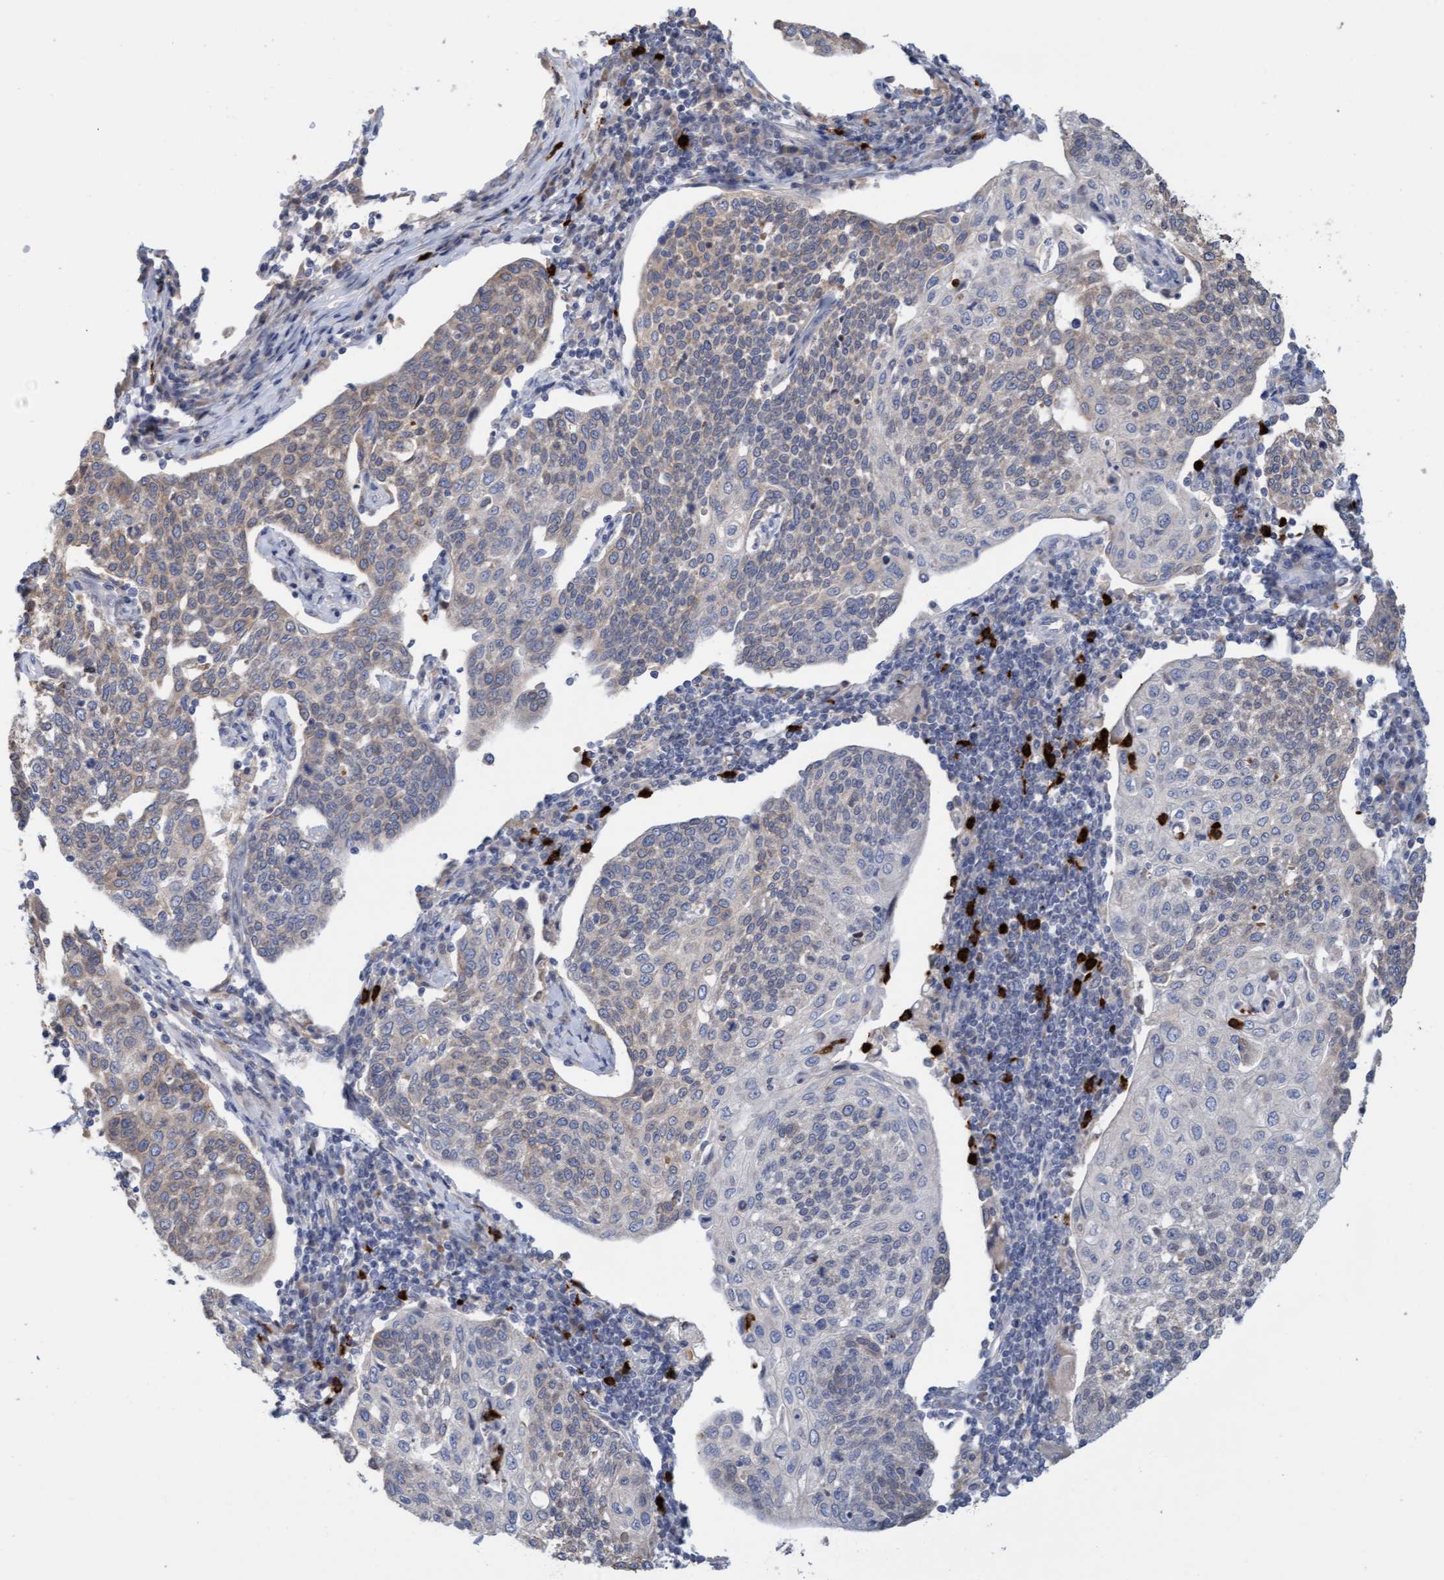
{"staining": {"intensity": "weak", "quantity": "<25%", "location": "cytoplasmic/membranous"}, "tissue": "cervical cancer", "cell_type": "Tumor cells", "image_type": "cancer", "snomed": [{"axis": "morphology", "description": "Squamous cell carcinoma, NOS"}, {"axis": "topography", "description": "Cervix"}], "caption": "IHC histopathology image of neoplastic tissue: human cervical cancer stained with DAB (3,3'-diaminobenzidine) shows no significant protein staining in tumor cells.", "gene": "MMP8", "patient": {"sex": "female", "age": 34}}